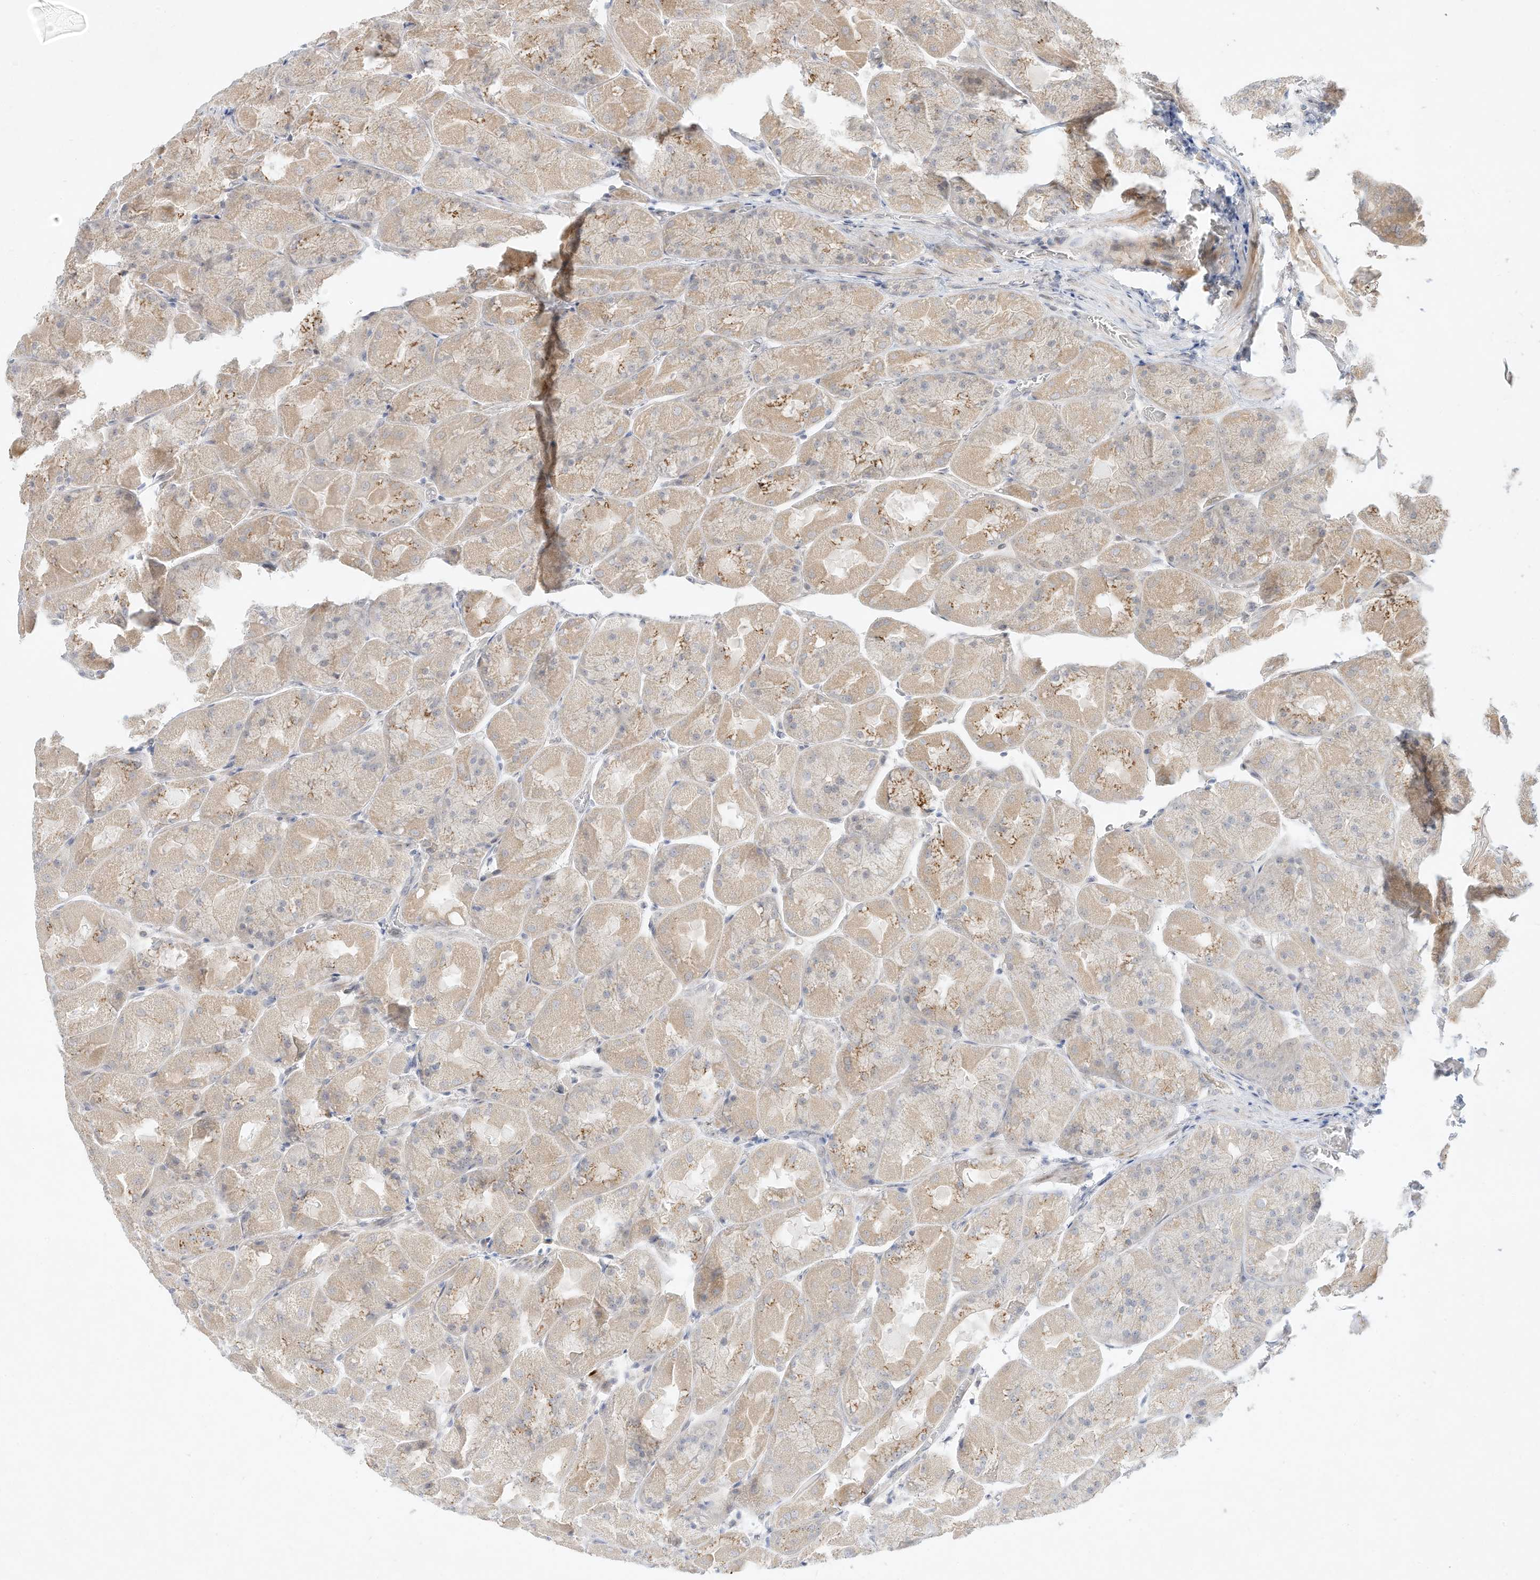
{"staining": {"intensity": "moderate", "quantity": "25%-75%", "location": "cytoplasmic/membranous"}, "tissue": "stomach", "cell_type": "Glandular cells", "image_type": "normal", "snomed": [{"axis": "morphology", "description": "Normal tissue, NOS"}, {"axis": "topography", "description": "Stomach"}], "caption": "A high-resolution image shows immunohistochemistry (IHC) staining of normal stomach, which exhibits moderate cytoplasmic/membranous expression in approximately 25%-75% of glandular cells. Nuclei are stained in blue.", "gene": "PAK6", "patient": {"sex": "female", "age": 61}}